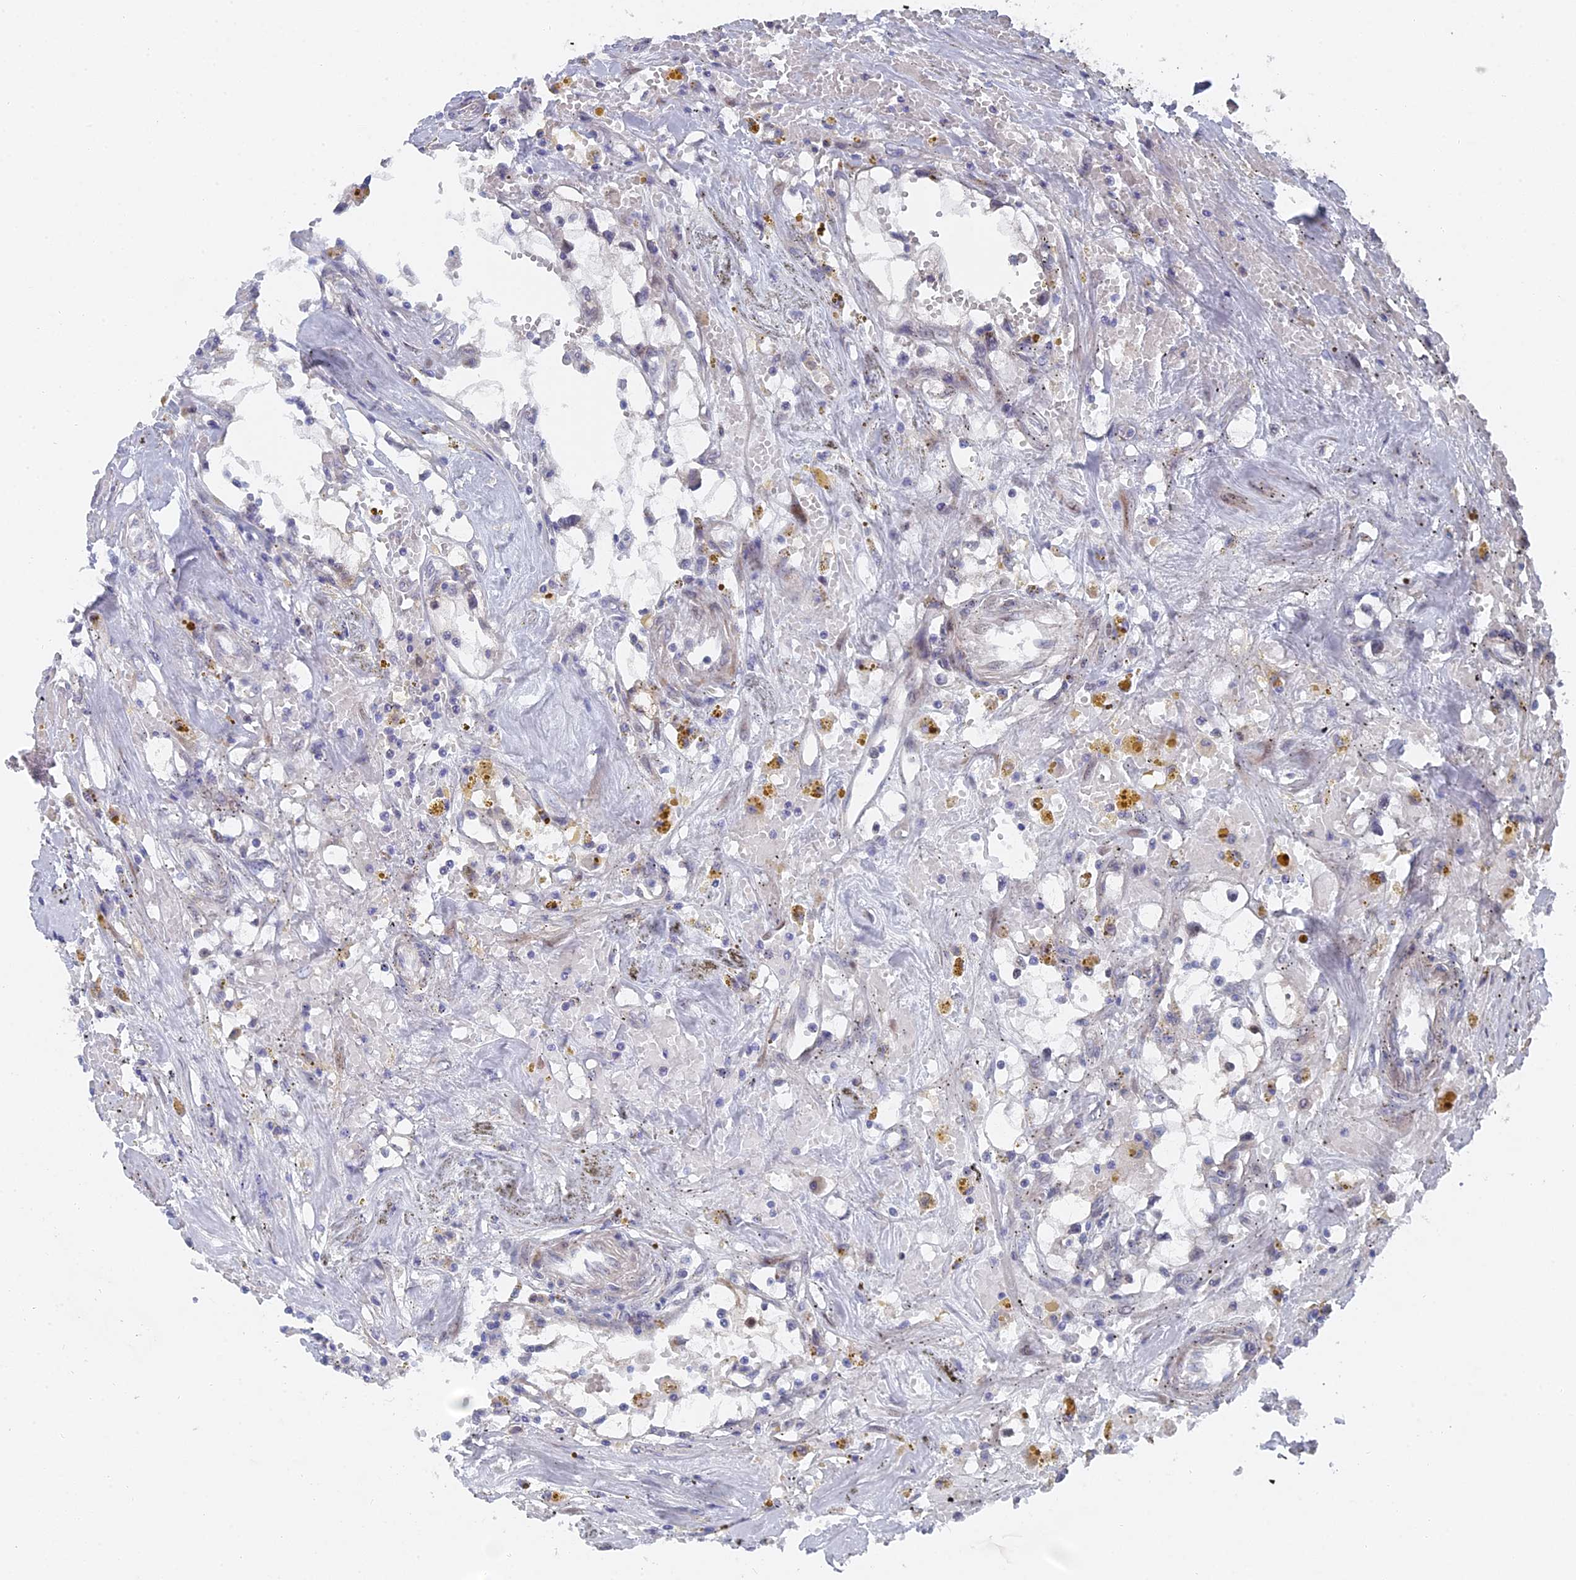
{"staining": {"intensity": "negative", "quantity": "none", "location": "none"}, "tissue": "renal cancer", "cell_type": "Tumor cells", "image_type": "cancer", "snomed": [{"axis": "morphology", "description": "Adenocarcinoma, NOS"}, {"axis": "topography", "description": "Kidney"}], "caption": "This image is of renal cancer stained with immunohistochemistry (IHC) to label a protein in brown with the nuclei are counter-stained blue. There is no expression in tumor cells.", "gene": "TMEM161A", "patient": {"sex": "male", "age": 56}}